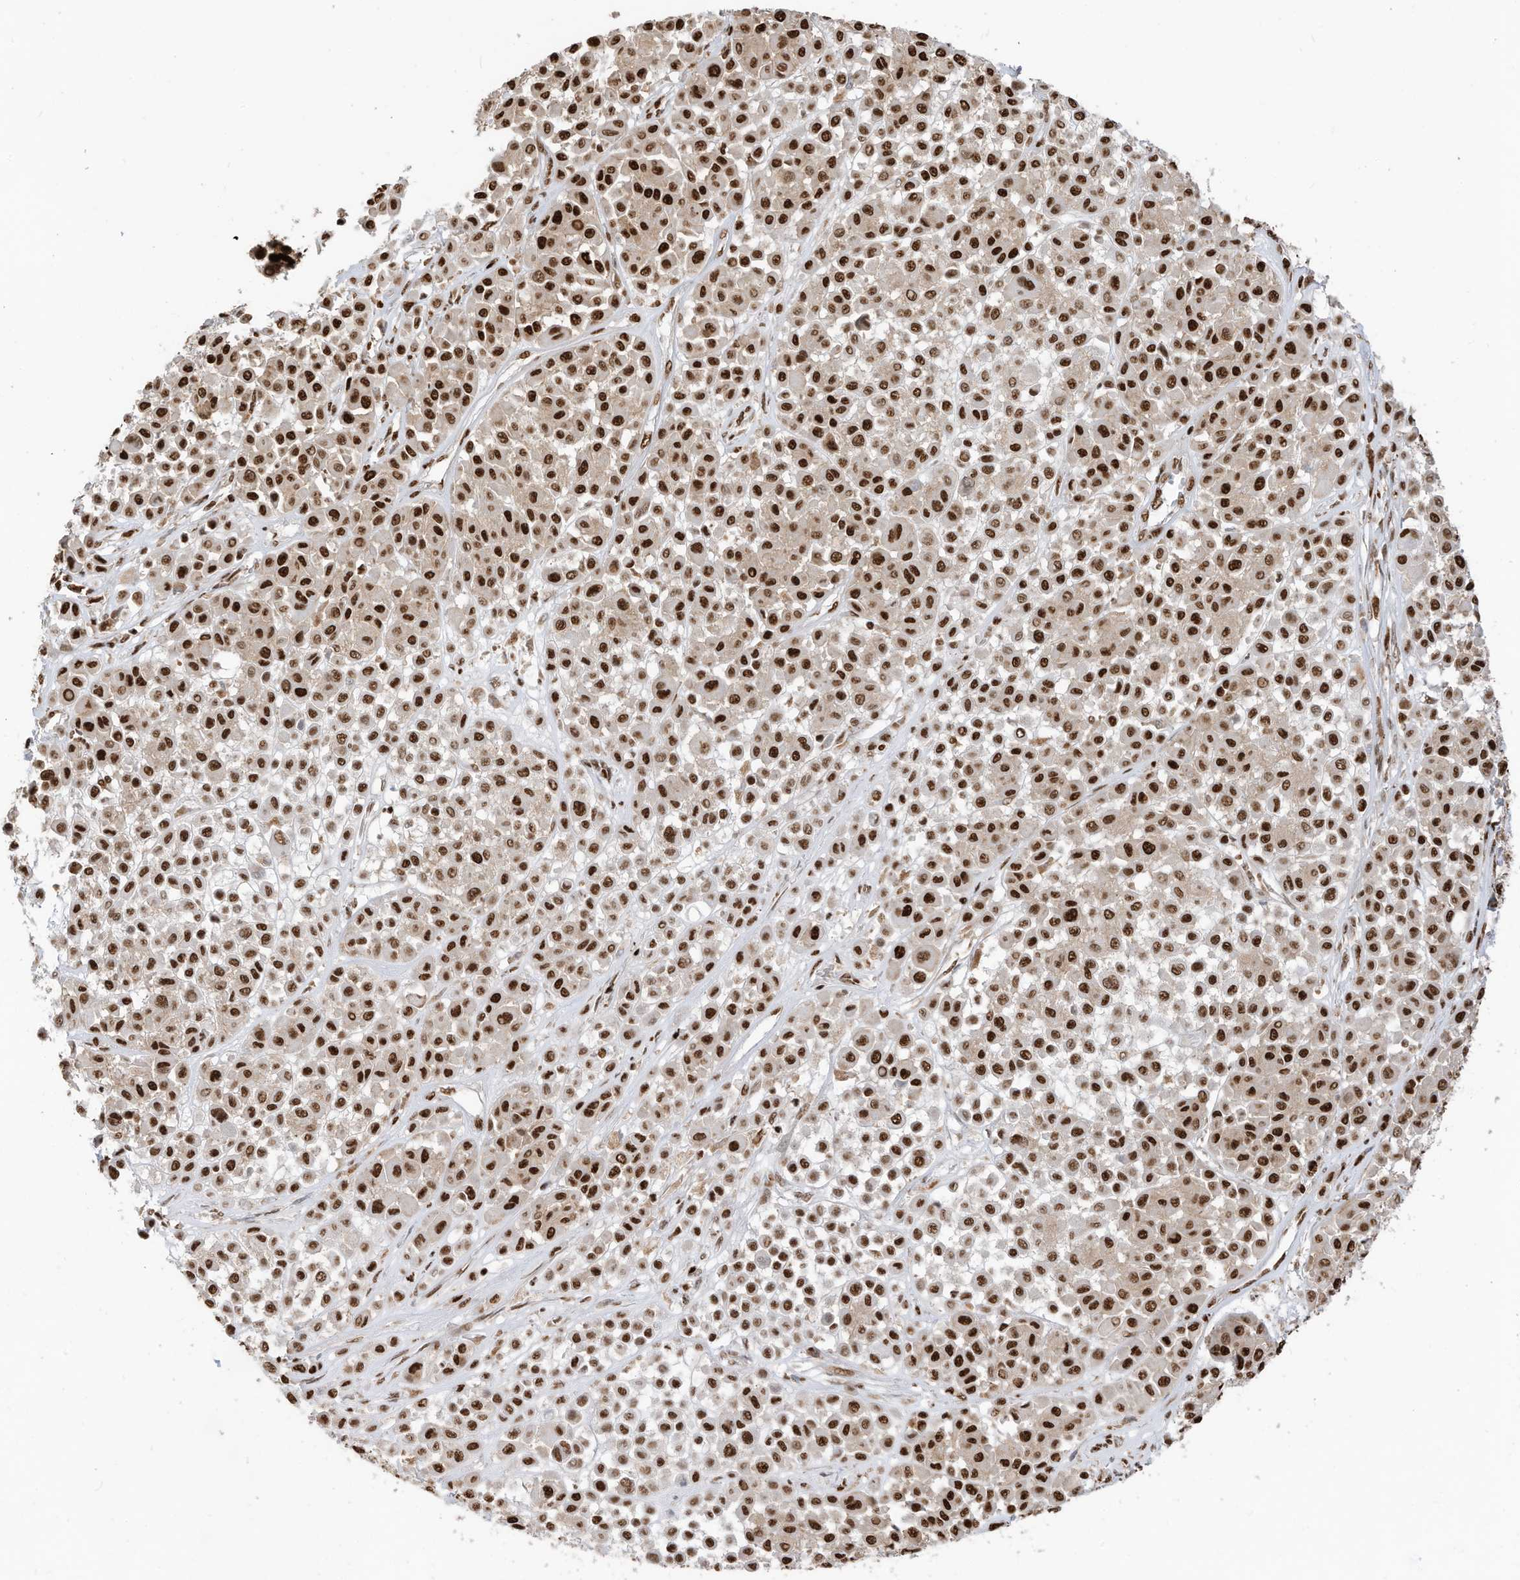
{"staining": {"intensity": "strong", "quantity": ">75%", "location": "nuclear"}, "tissue": "melanoma", "cell_type": "Tumor cells", "image_type": "cancer", "snomed": [{"axis": "morphology", "description": "Malignant melanoma, Metastatic site"}, {"axis": "topography", "description": "Soft tissue"}], "caption": "Malignant melanoma (metastatic site) stained for a protein demonstrates strong nuclear positivity in tumor cells.", "gene": "SAMD15", "patient": {"sex": "male", "age": 41}}